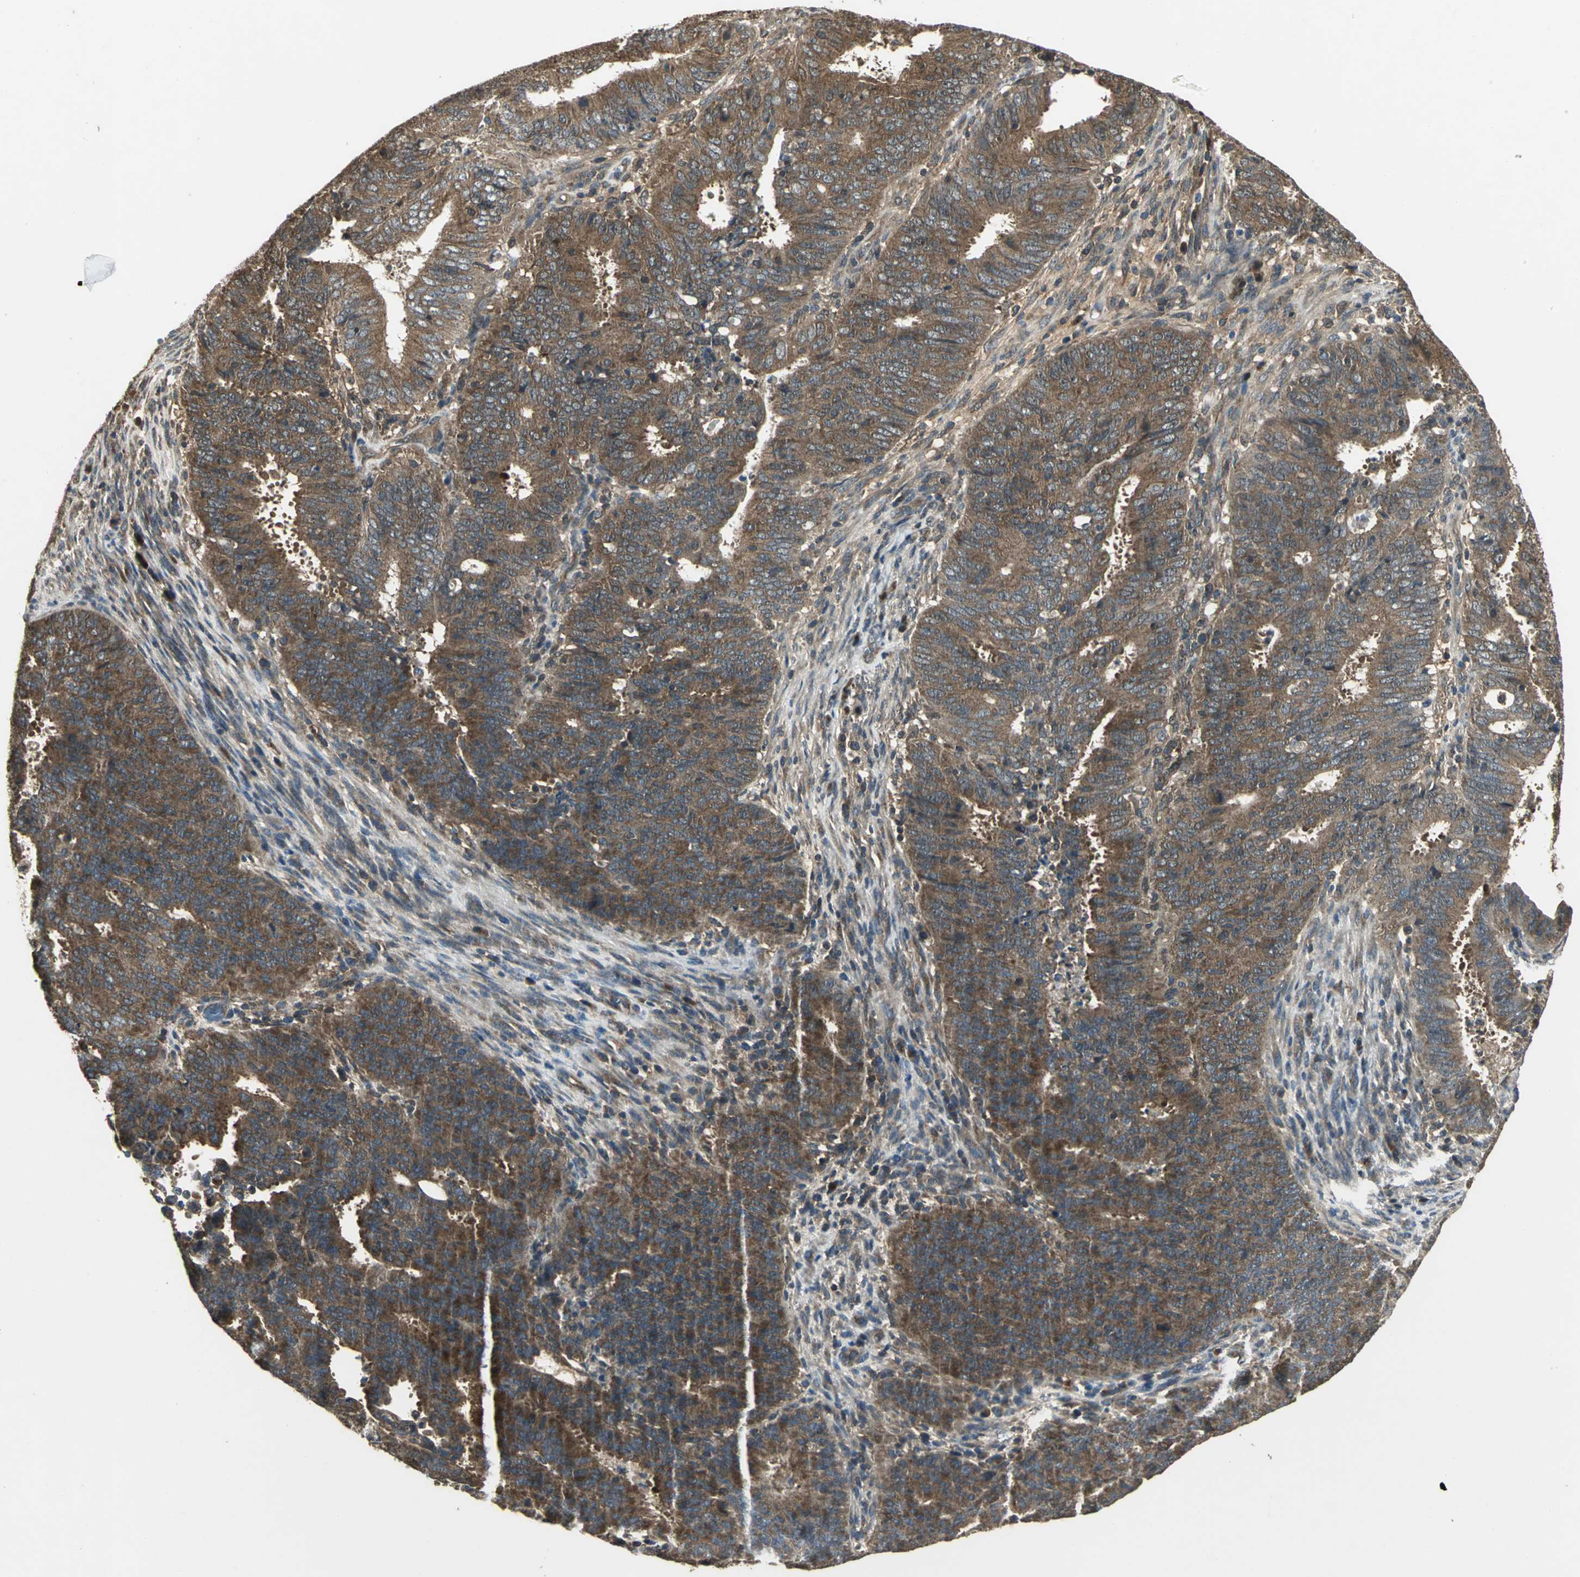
{"staining": {"intensity": "moderate", "quantity": ">75%", "location": "cytoplasmic/membranous"}, "tissue": "cervical cancer", "cell_type": "Tumor cells", "image_type": "cancer", "snomed": [{"axis": "morphology", "description": "Adenocarcinoma, NOS"}, {"axis": "topography", "description": "Cervix"}], "caption": "An image of human cervical cancer stained for a protein reveals moderate cytoplasmic/membranous brown staining in tumor cells.", "gene": "IRF3", "patient": {"sex": "female", "age": 44}}